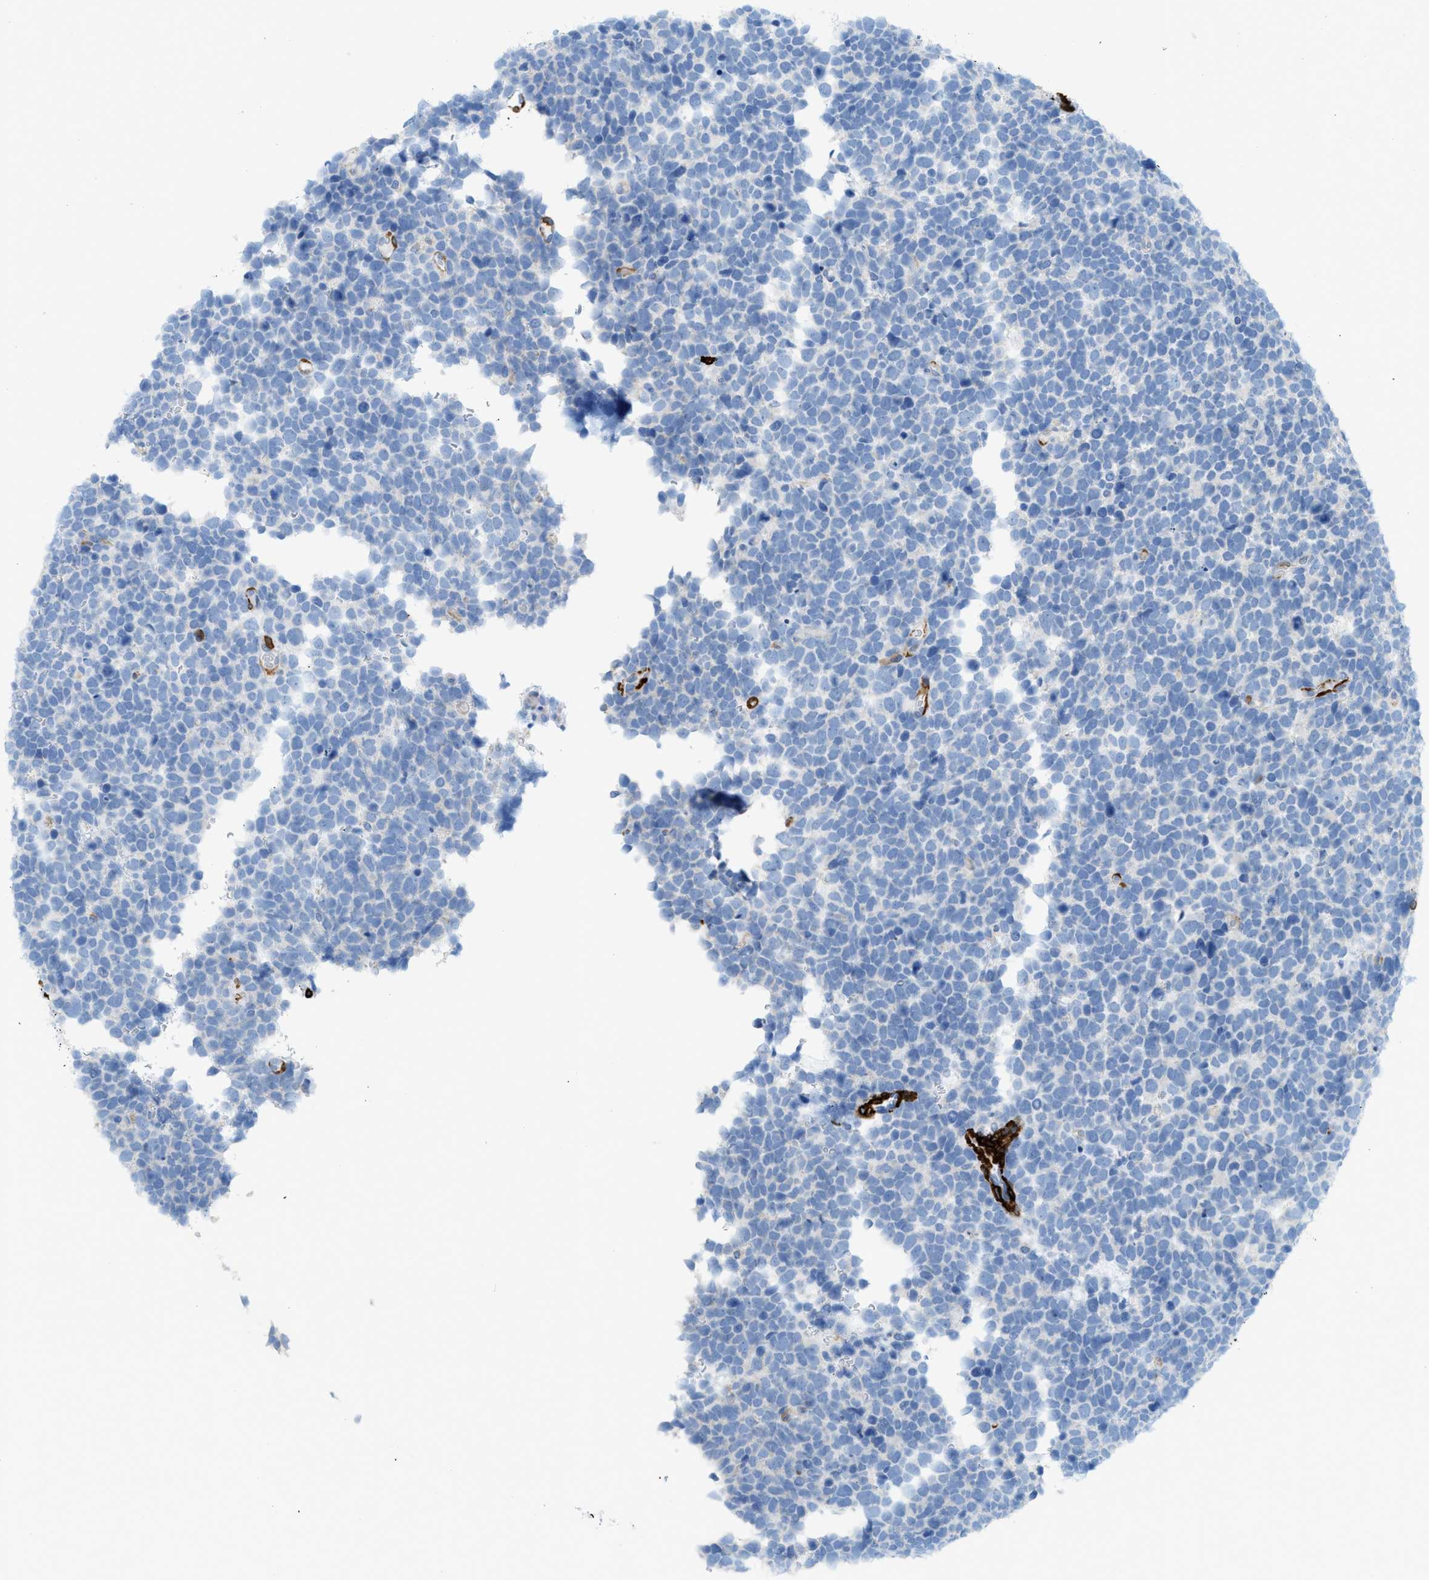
{"staining": {"intensity": "negative", "quantity": "none", "location": "none"}, "tissue": "urothelial cancer", "cell_type": "Tumor cells", "image_type": "cancer", "snomed": [{"axis": "morphology", "description": "Urothelial carcinoma, High grade"}, {"axis": "topography", "description": "Urinary bladder"}], "caption": "There is no significant staining in tumor cells of high-grade urothelial carcinoma. (Brightfield microscopy of DAB IHC at high magnification).", "gene": "MYH11", "patient": {"sex": "female", "age": 82}}